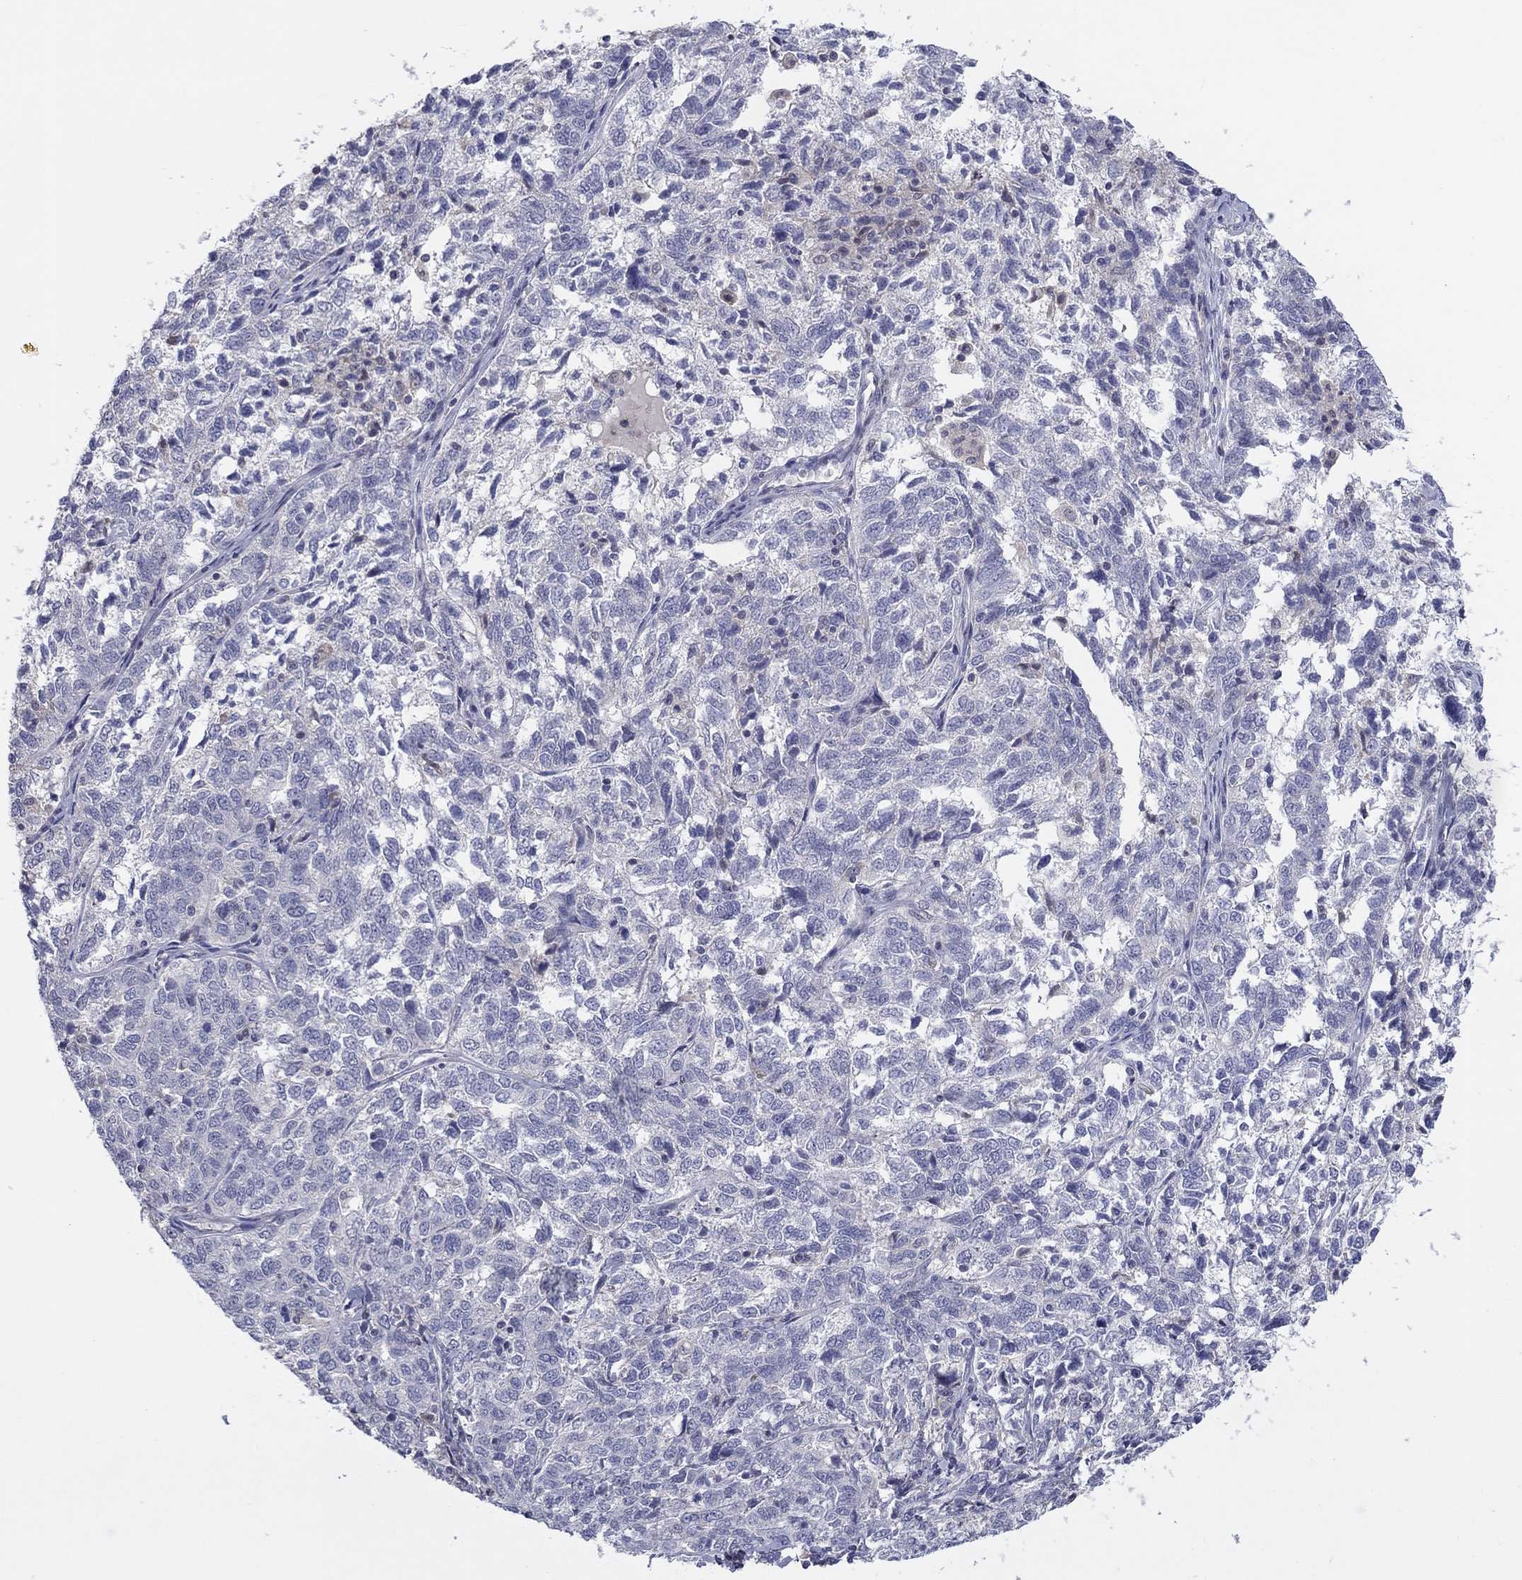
{"staining": {"intensity": "negative", "quantity": "none", "location": "none"}, "tissue": "ovarian cancer", "cell_type": "Tumor cells", "image_type": "cancer", "snomed": [{"axis": "morphology", "description": "Cystadenocarcinoma, serous, NOS"}, {"axis": "topography", "description": "Ovary"}], "caption": "High power microscopy histopathology image of an IHC image of ovarian cancer (serous cystadenocarcinoma), revealing no significant staining in tumor cells.", "gene": "CYP2B6", "patient": {"sex": "female", "age": 71}}